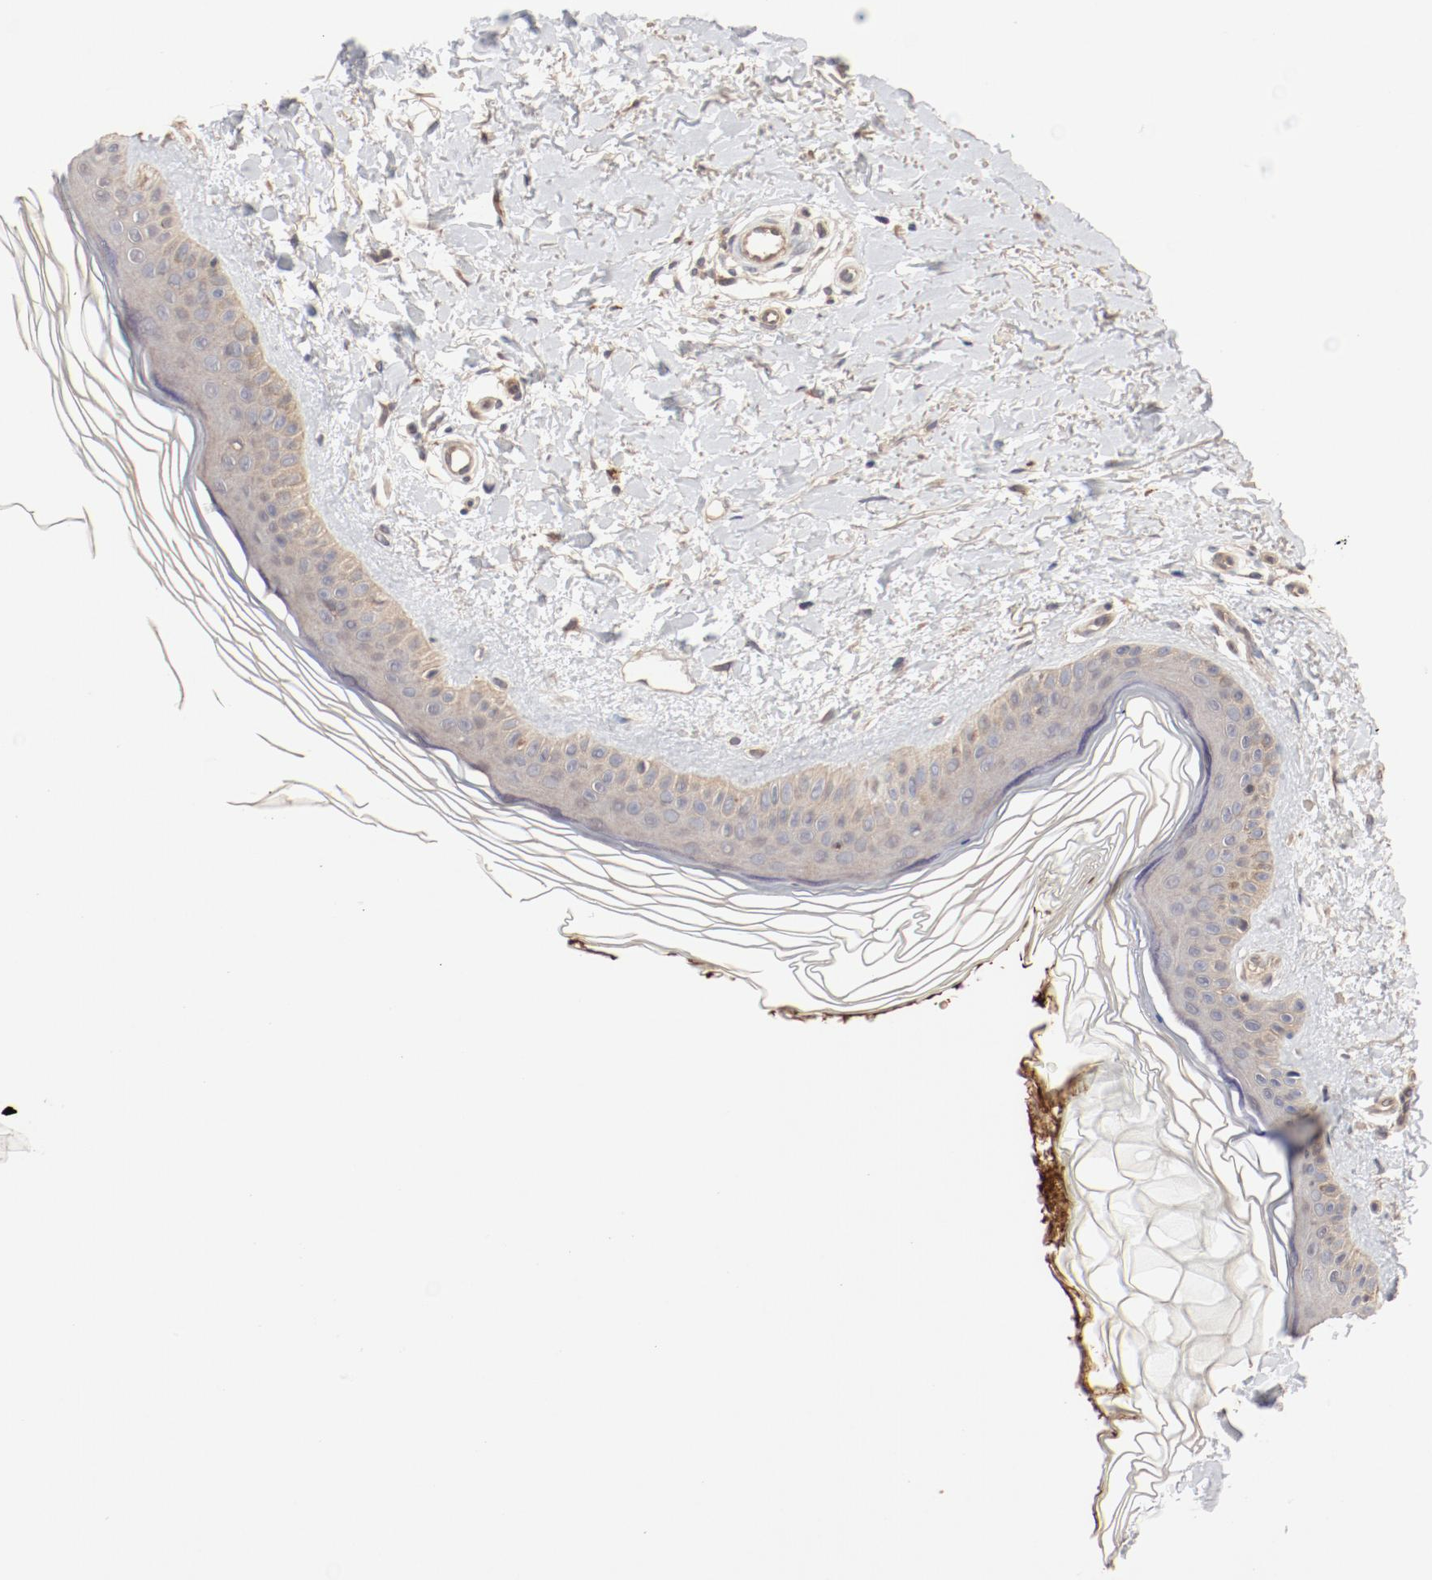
{"staining": {"intensity": "moderate", "quantity": ">75%", "location": "cytoplasmic/membranous"}, "tissue": "skin", "cell_type": "Fibroblasts", "image_type": "normal", "snomed": [{"axis": "morphology", "description": "Normal tissue, NOS"}, {"axis": "topography", "description": "Skin"}], "caption": "This micrograph demonstrates unremarkable skin stained with IHC to label a protein in brown. The cytoplasmic/membranous of fibroblasts show moderate positivity for the protein. Nuclei are counter-stained blue.", "gene": "IL3RA", "patient": {"sex": "female", "age": 19}}